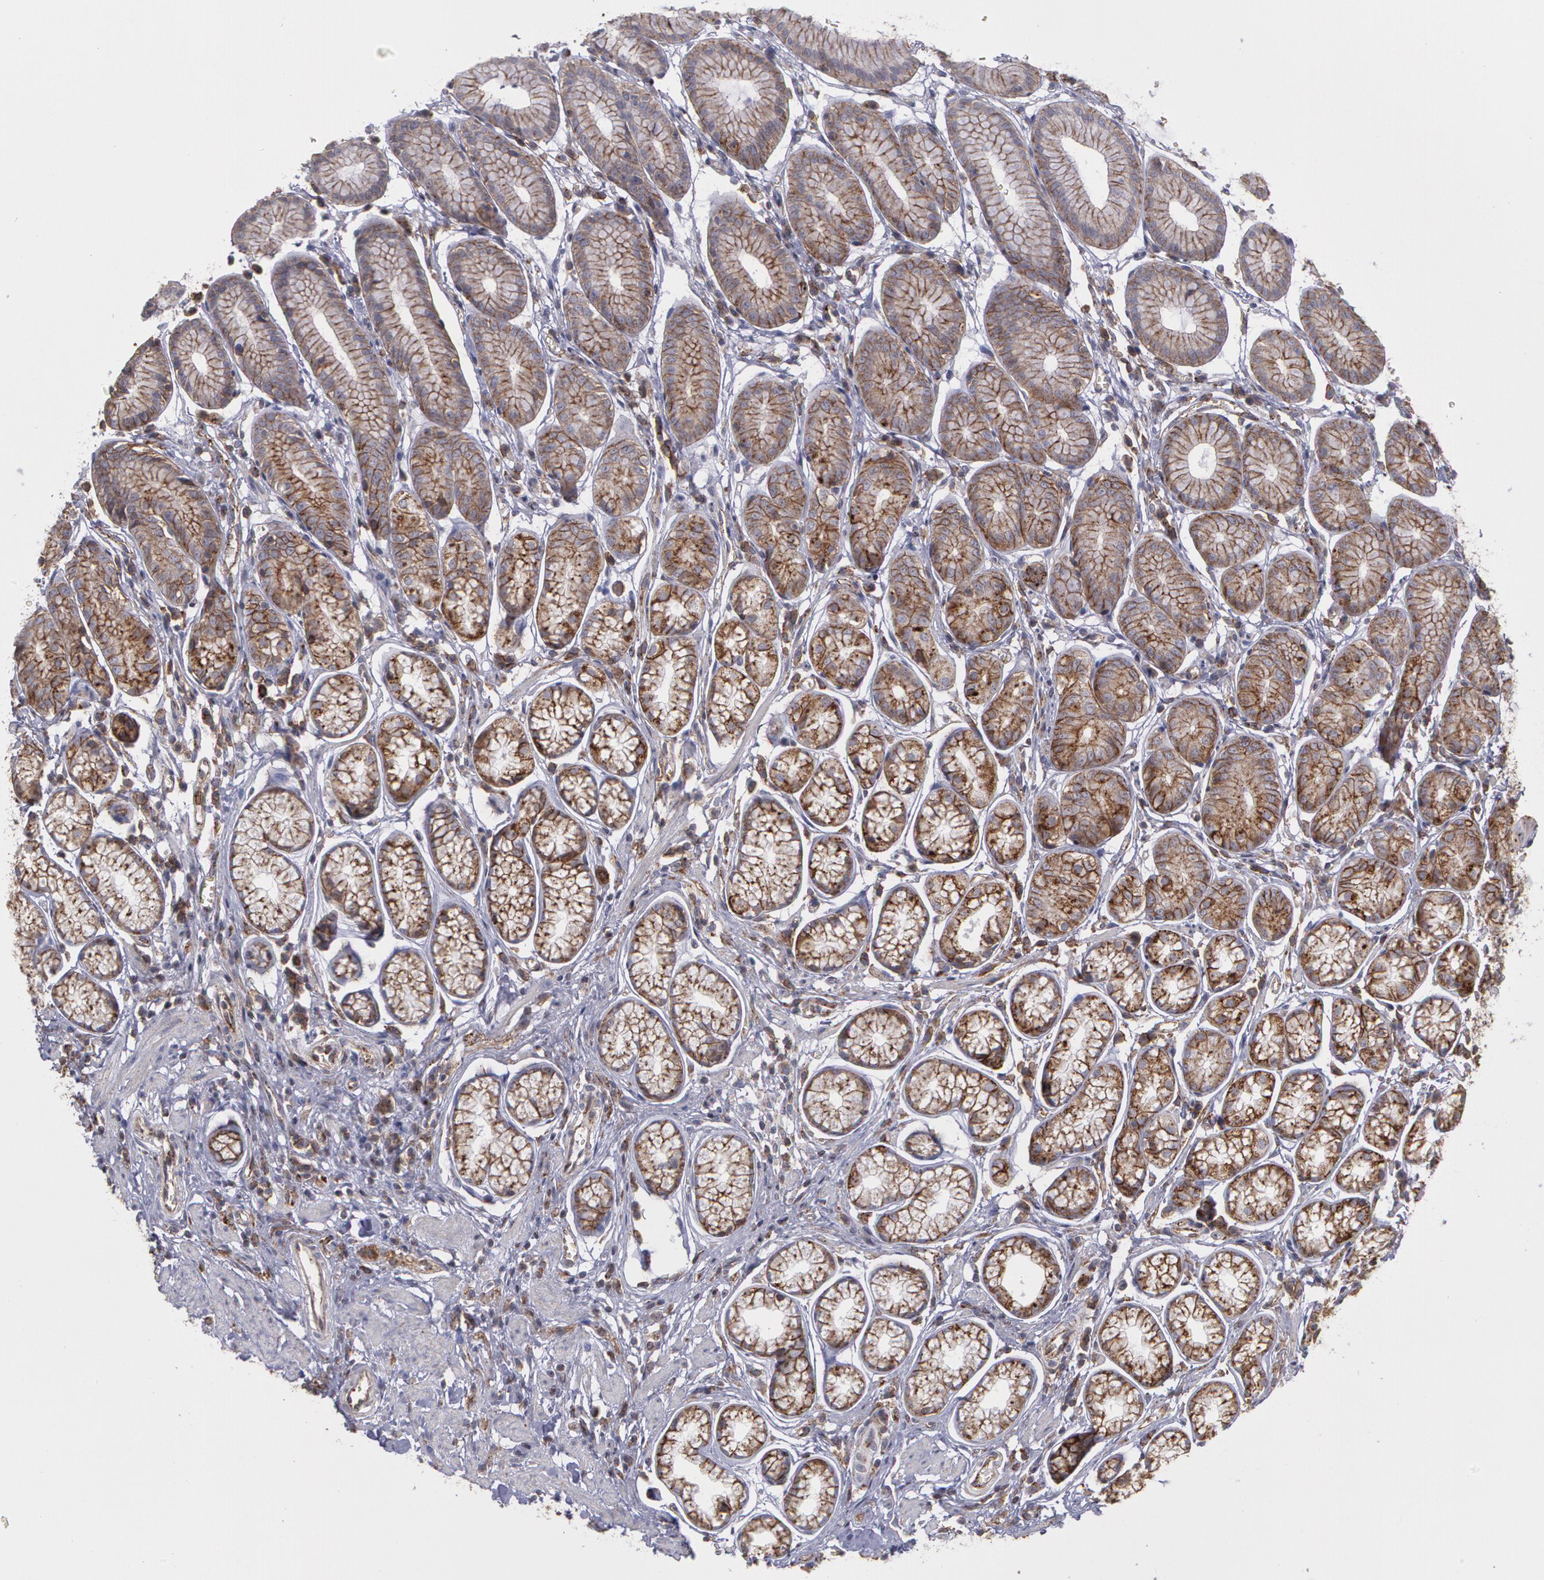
{"staining": {"intensity": "moderate", "quantity": ">75%", "location": "cytoplasmic/membranous"}, "tissue": "stomach", "cell_type": "Glandular cells", "image_type": "normal", "snomed": [{"axis": "morphology", "description": "Normal tissue, NOS"}, {"axis": "topography", "description": "Stomach"}], "caption": "Immunohistochemistry (IHC) (DAB) staining of benign stomach reveals moderate cytoplasmic/membranous protein expression in about >75% of glandular cells. (Brightfield microscopy of DAB IHC at high magnification).", "gene": "FLOT2", "patient": {"sex": "male", "age": 42}}